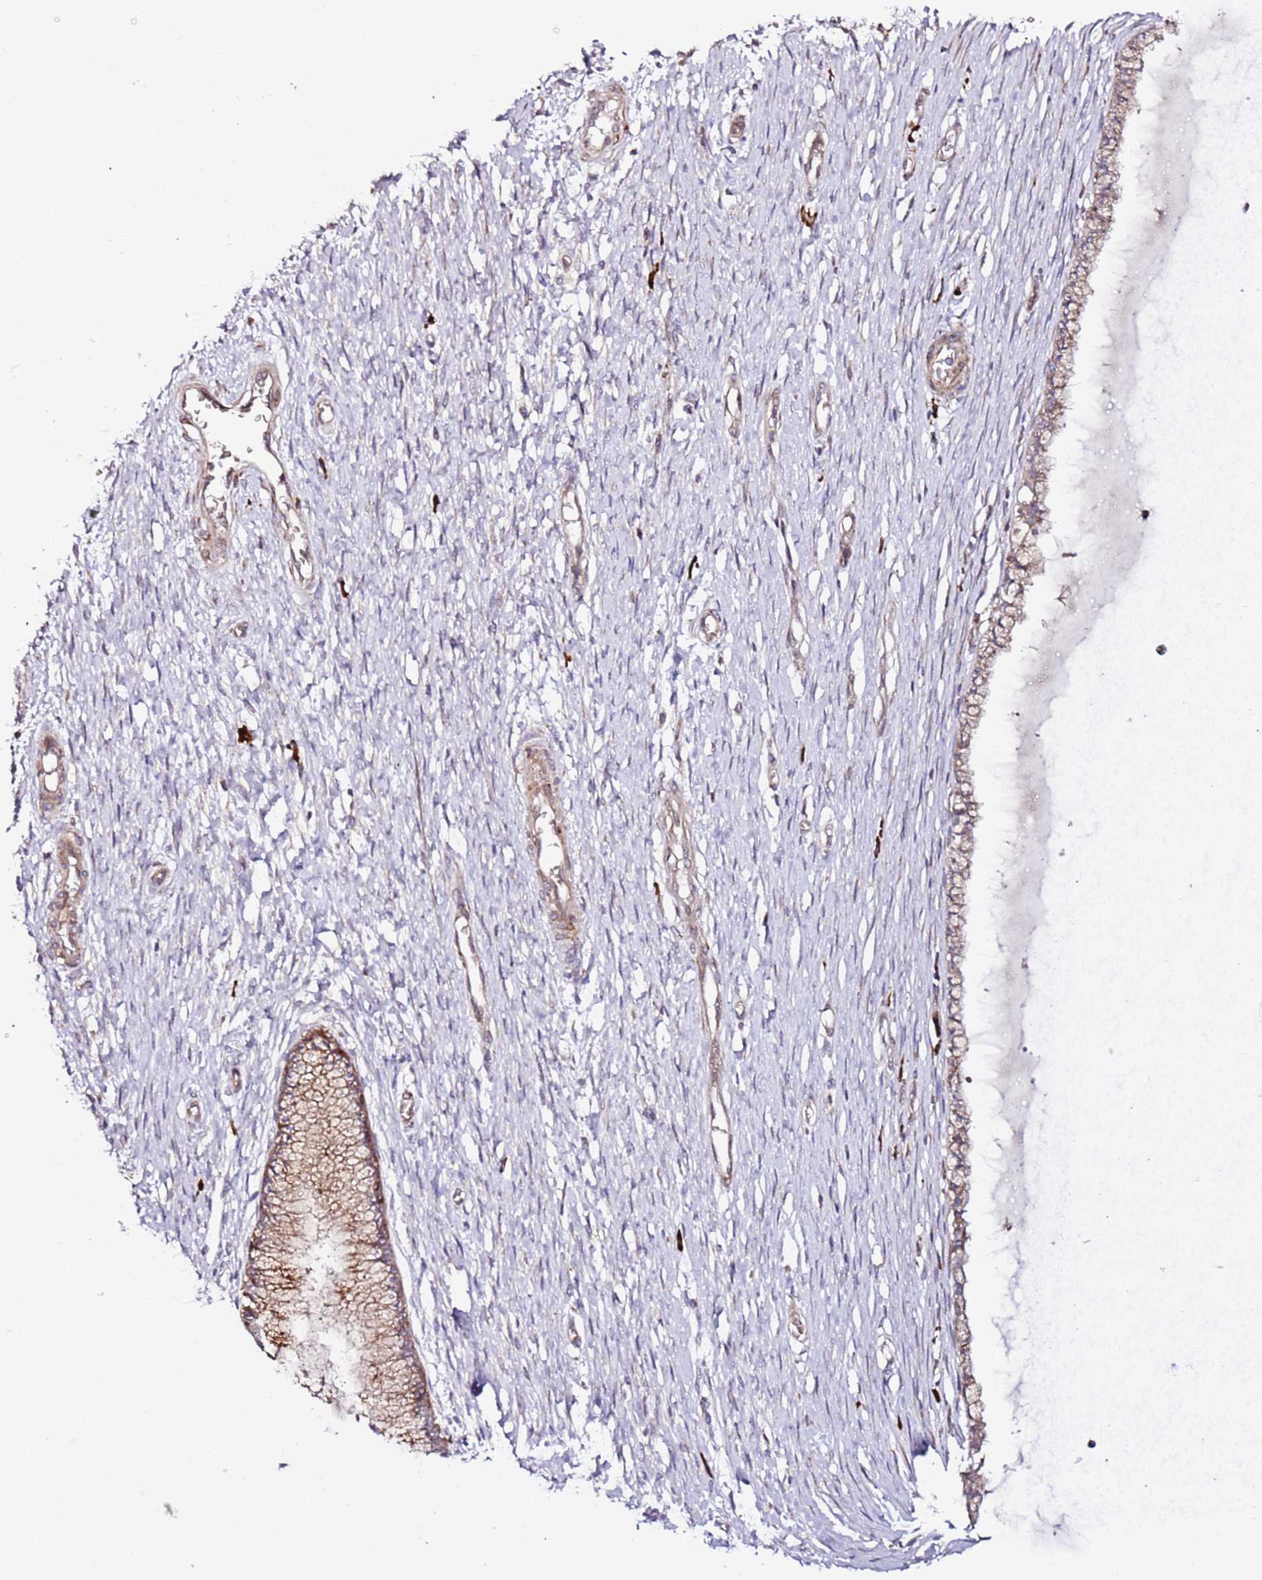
{"staining": {"intensity": "moderate", "quantity": "25%-75%", "location": "cytoplasmic/membranous"}, "tissue": "cervix", "cell_type": "Glandular cells", "image_type": "normal", "snomed": [{"axis": "morphology", "description": "Normal tissue, NOS"}, {"axis": "topography", "description": "Cervix"}], "caption": "IHC photomicrograph of benign cervix stained for a protein (brown), which reveals medium levels of moderate cytoplasmic/membranous expression in approximately 25%-75% of glandular cells.", "gene": "HSD17B7", "patient": {"sex": "female", "age": 55}}